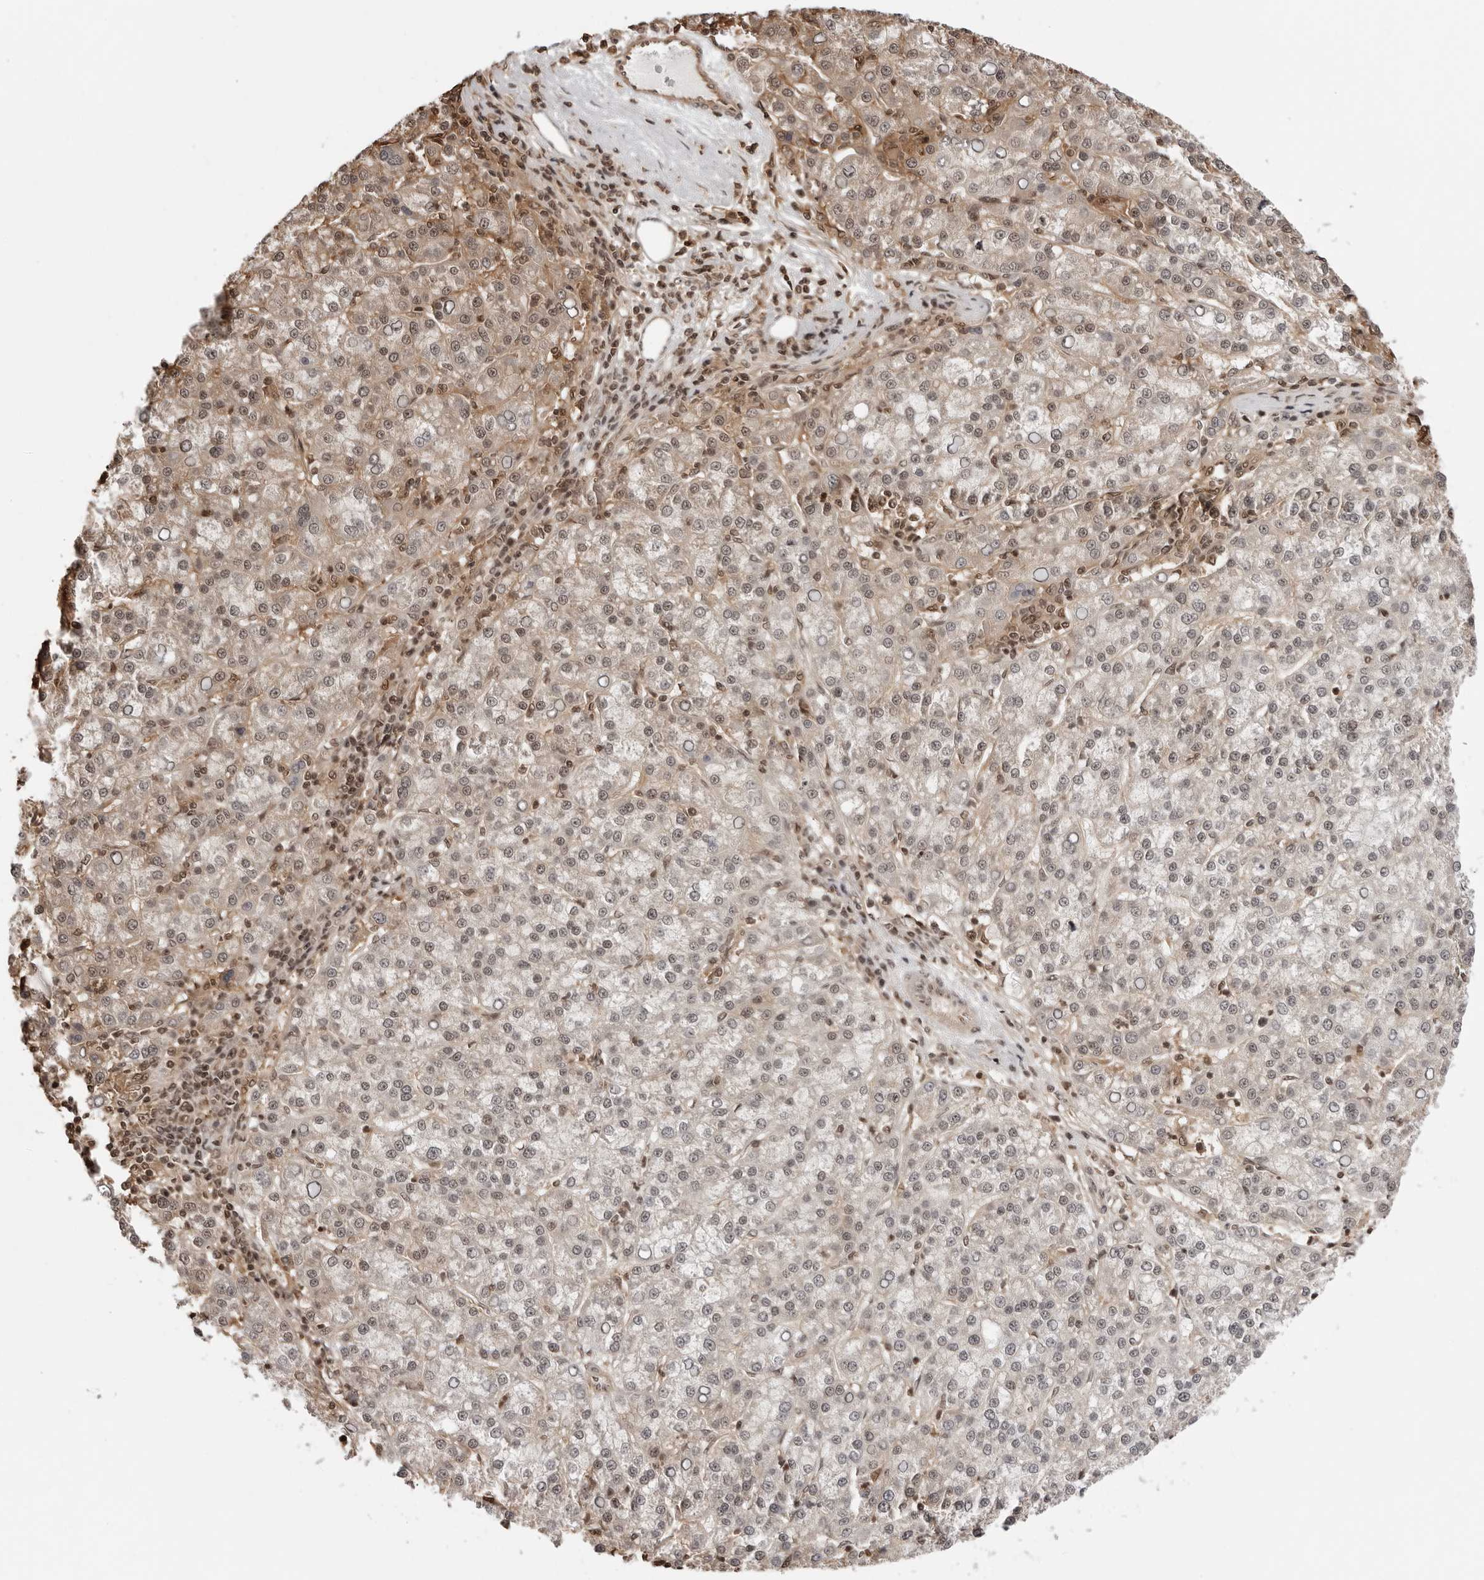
{"staining": {"intensity": "weak", "quantity": "25%-75%", "location": "cytoplasmic/membranous,nuclear"}, "tissue": "liver cancer", "cell_type": "Tumor cells", "image_type": "cancer", "snomed": [{"axis": "morphology", "description": "Carcinoma, Hepatocellular, NOS"}, {"axis": "topography", "description": "Liver"}], "caption": "Immunohistochemical staining of human liver cancer displays low levels of weak cytoplasmic/membranous and nuclear expression in approximately 25%-75% of tumor cells.", "gene": "SDE2", "patient": {"sex": "female", "age": 58}}